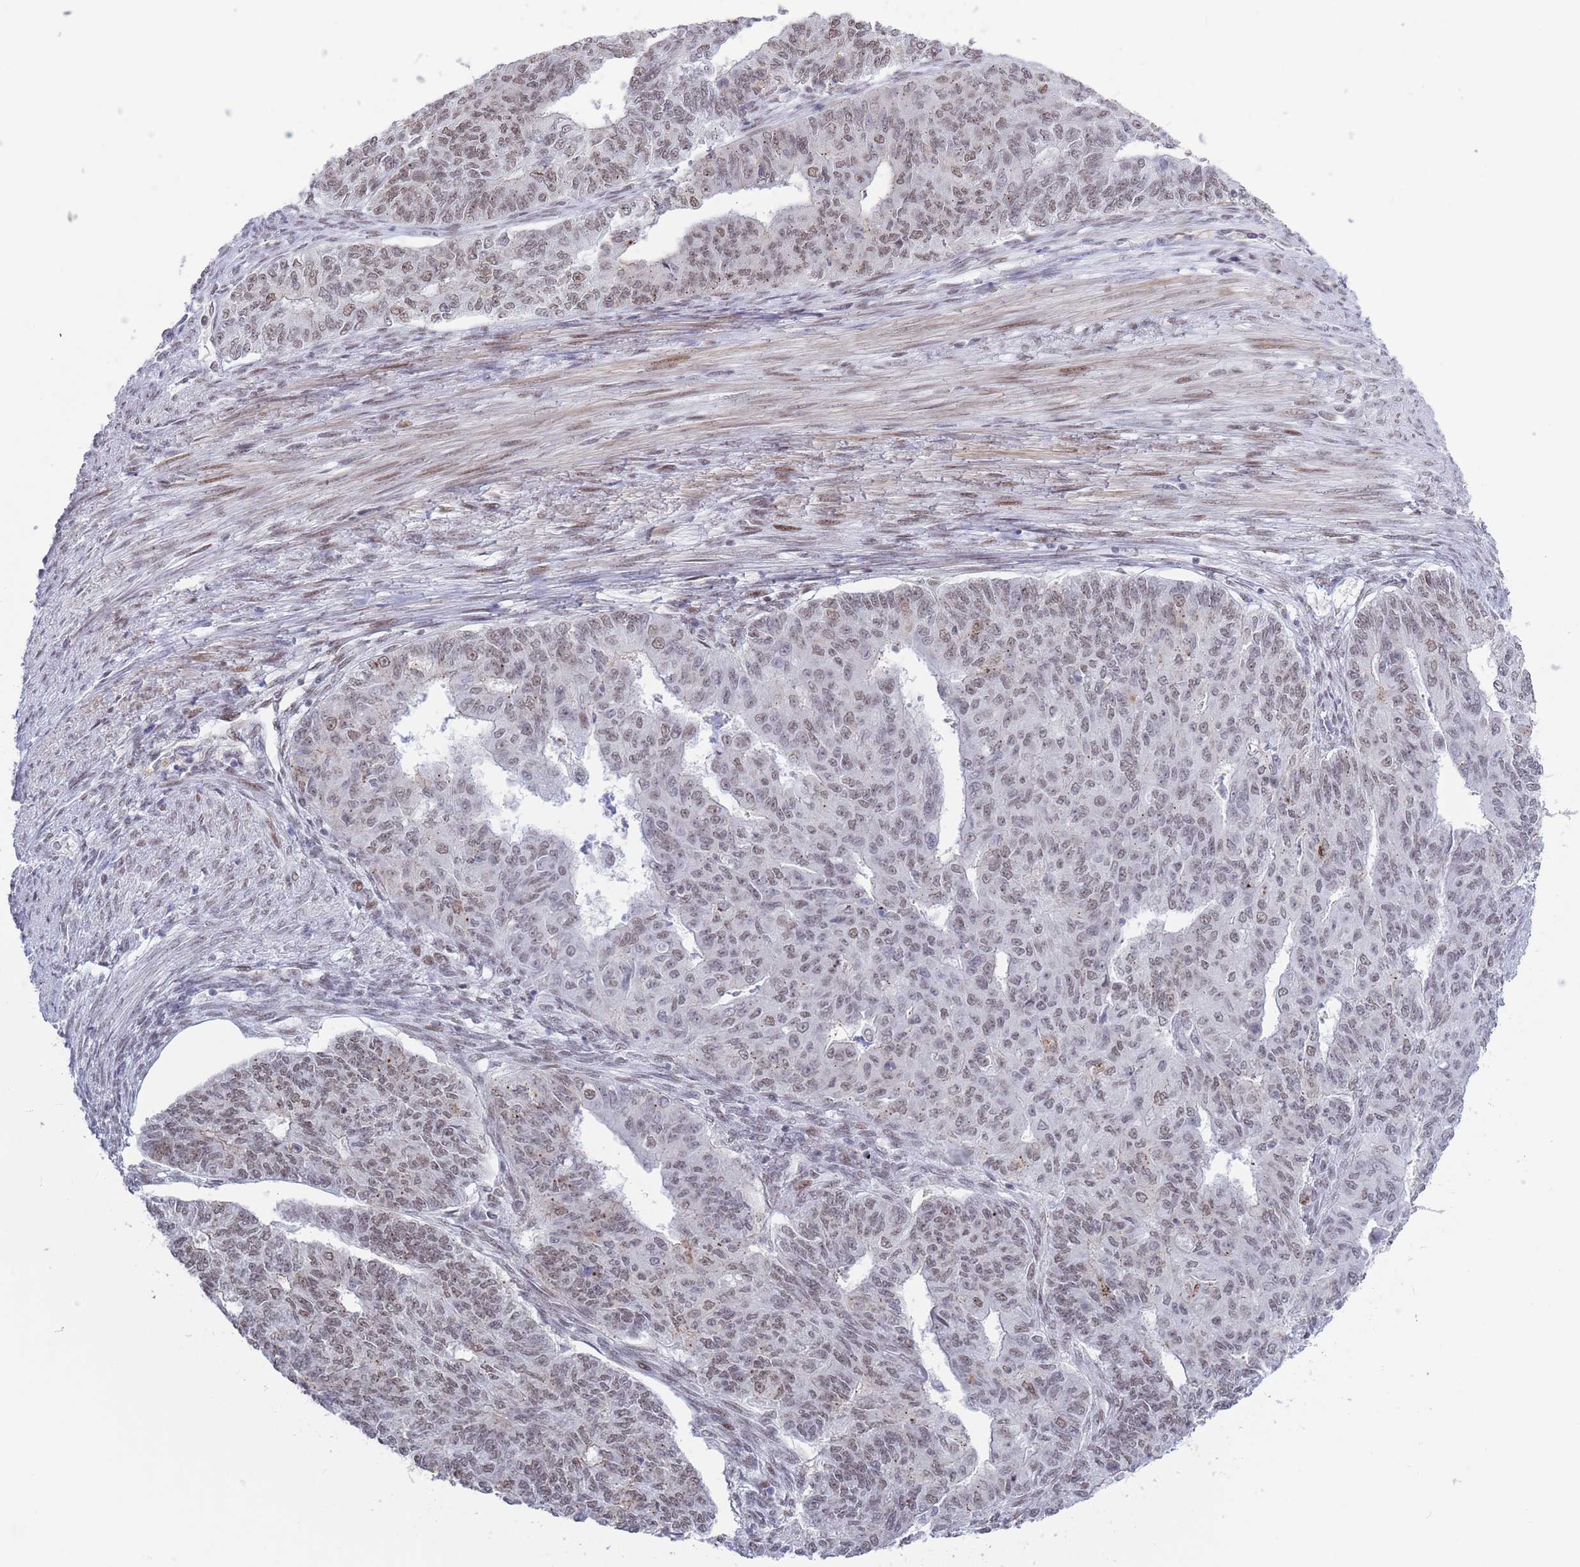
{"staining": {"intensity": "moderate", "quantity": ">75%", "location": "nuclear"}, "tissue": "endometrial cancer", "cell_type": "Tumor cells", "image_type": "cancer", "snomed": [{"axis": "morphology", "description": "Adenocarcinoma, NOS"}, {"axis": "topography", "description": "Endometrium"}], "caption": "Immunohistochemistry (DAB (3,3'-diaminobenzidine)) staining of adenocarcinoma (endometrial) reveals moderate nuclear protein positivity in approximately >75% of tumor cells.", "gene": "ZNF382", "patient": {"sex": "female", "age": 32}}